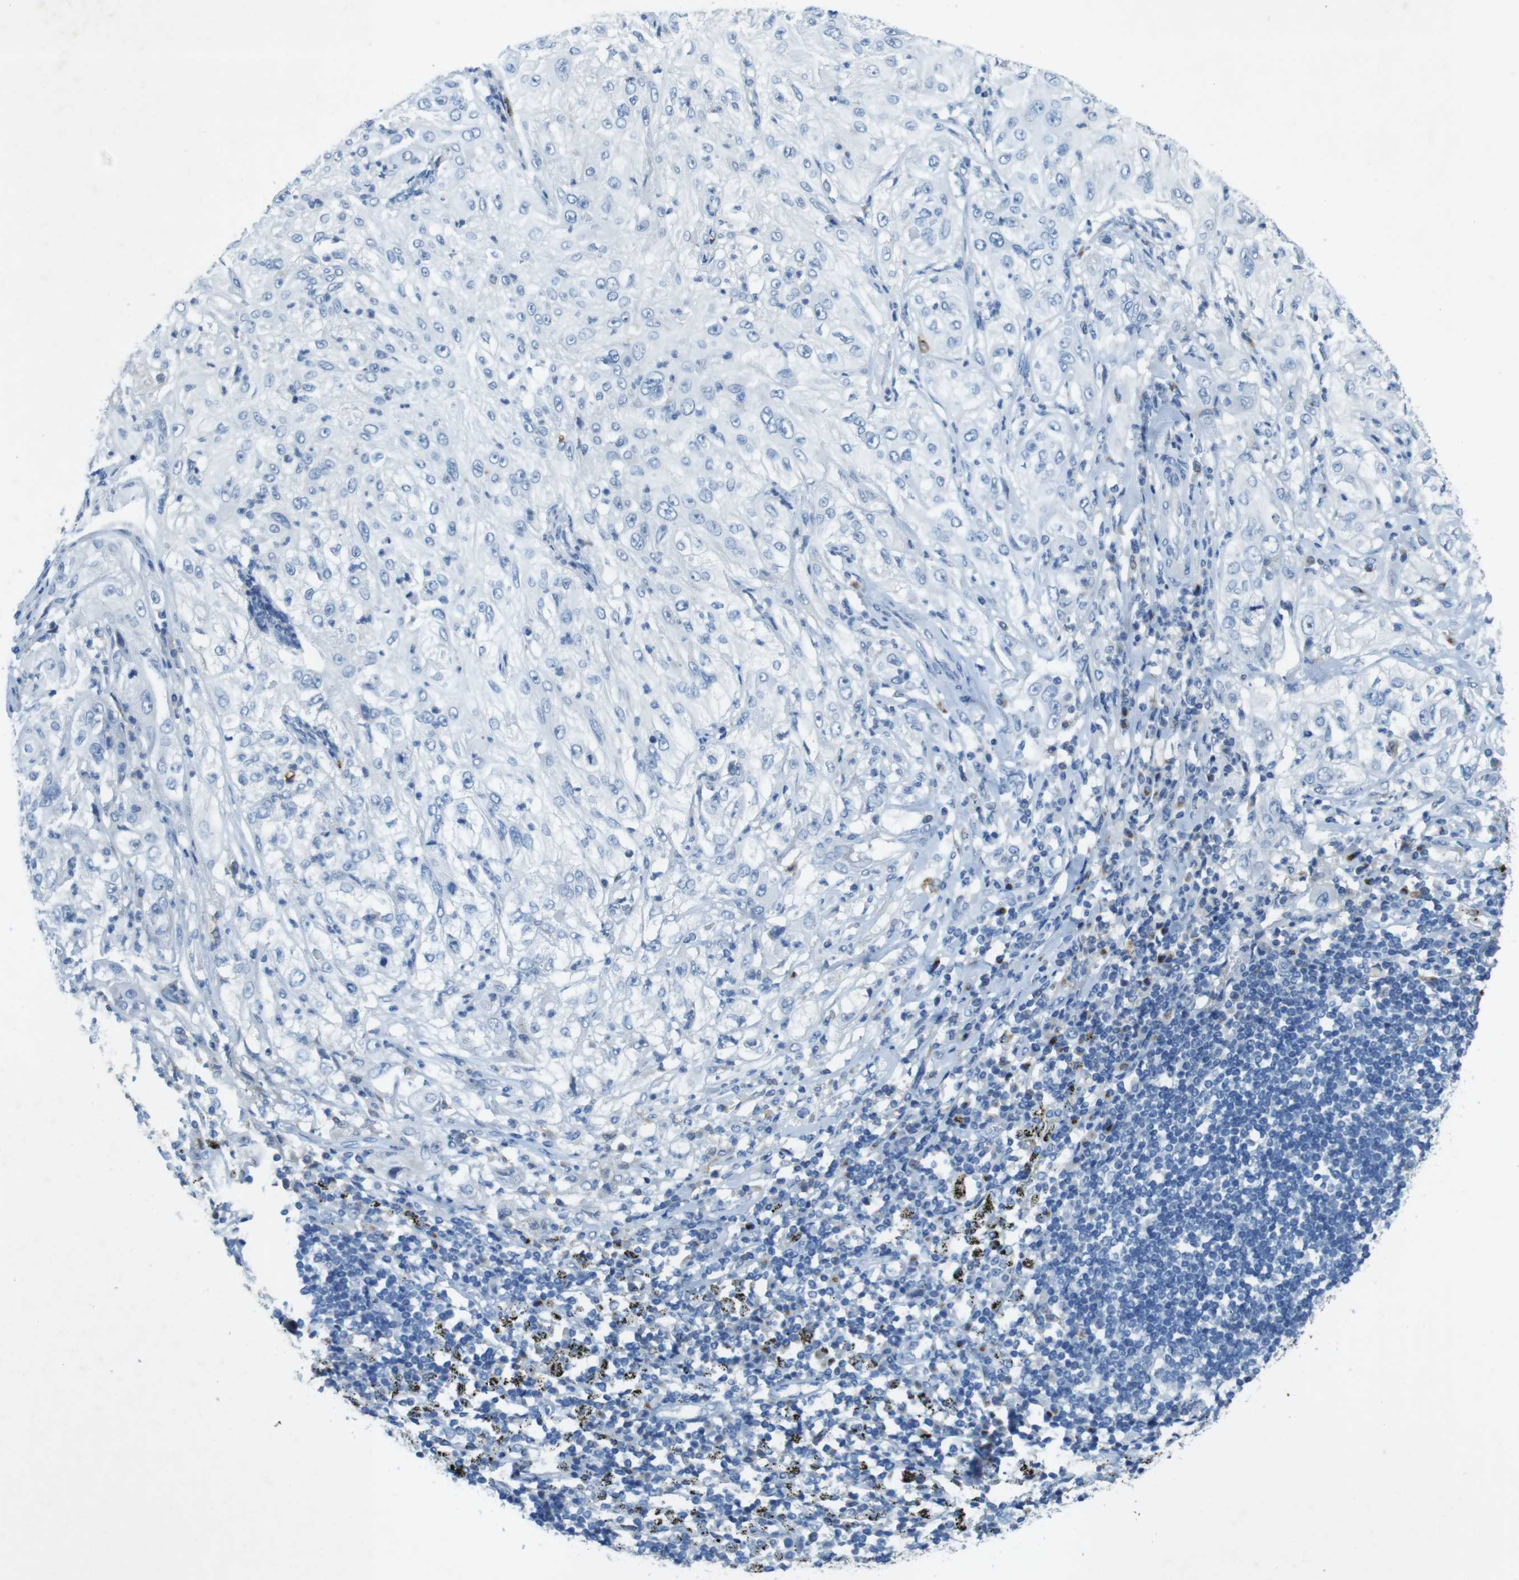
{"staining": {"intensity": "negative", "quantity": "none", "location": "none"}, "tissue": "lung cancer", "cell_type": "Tumor cells", "image_type": "cancer", "snomed": [{"axis": "morphology", "description": "Inflammation, NOS"}, {"axis": "morphology", "description": "Squamous cell carcinoma, NOS"}, {"axis": "topography", "description": "Lymph node"}, {"axis": "topography", "description": "Soft tissue"}, {"axis": "topography", "description": "Lung"}], "caption": "Photomicrograph shows no significant protein staining in tumor cells of squamous cell carcinoma (lung). Brightfield microscopy of IHC stained with DAB (brown) and hematoxylin (blue), captured at high magnification.", "gene": "CD320", "patient": {"sex": "male", "age": 66}}